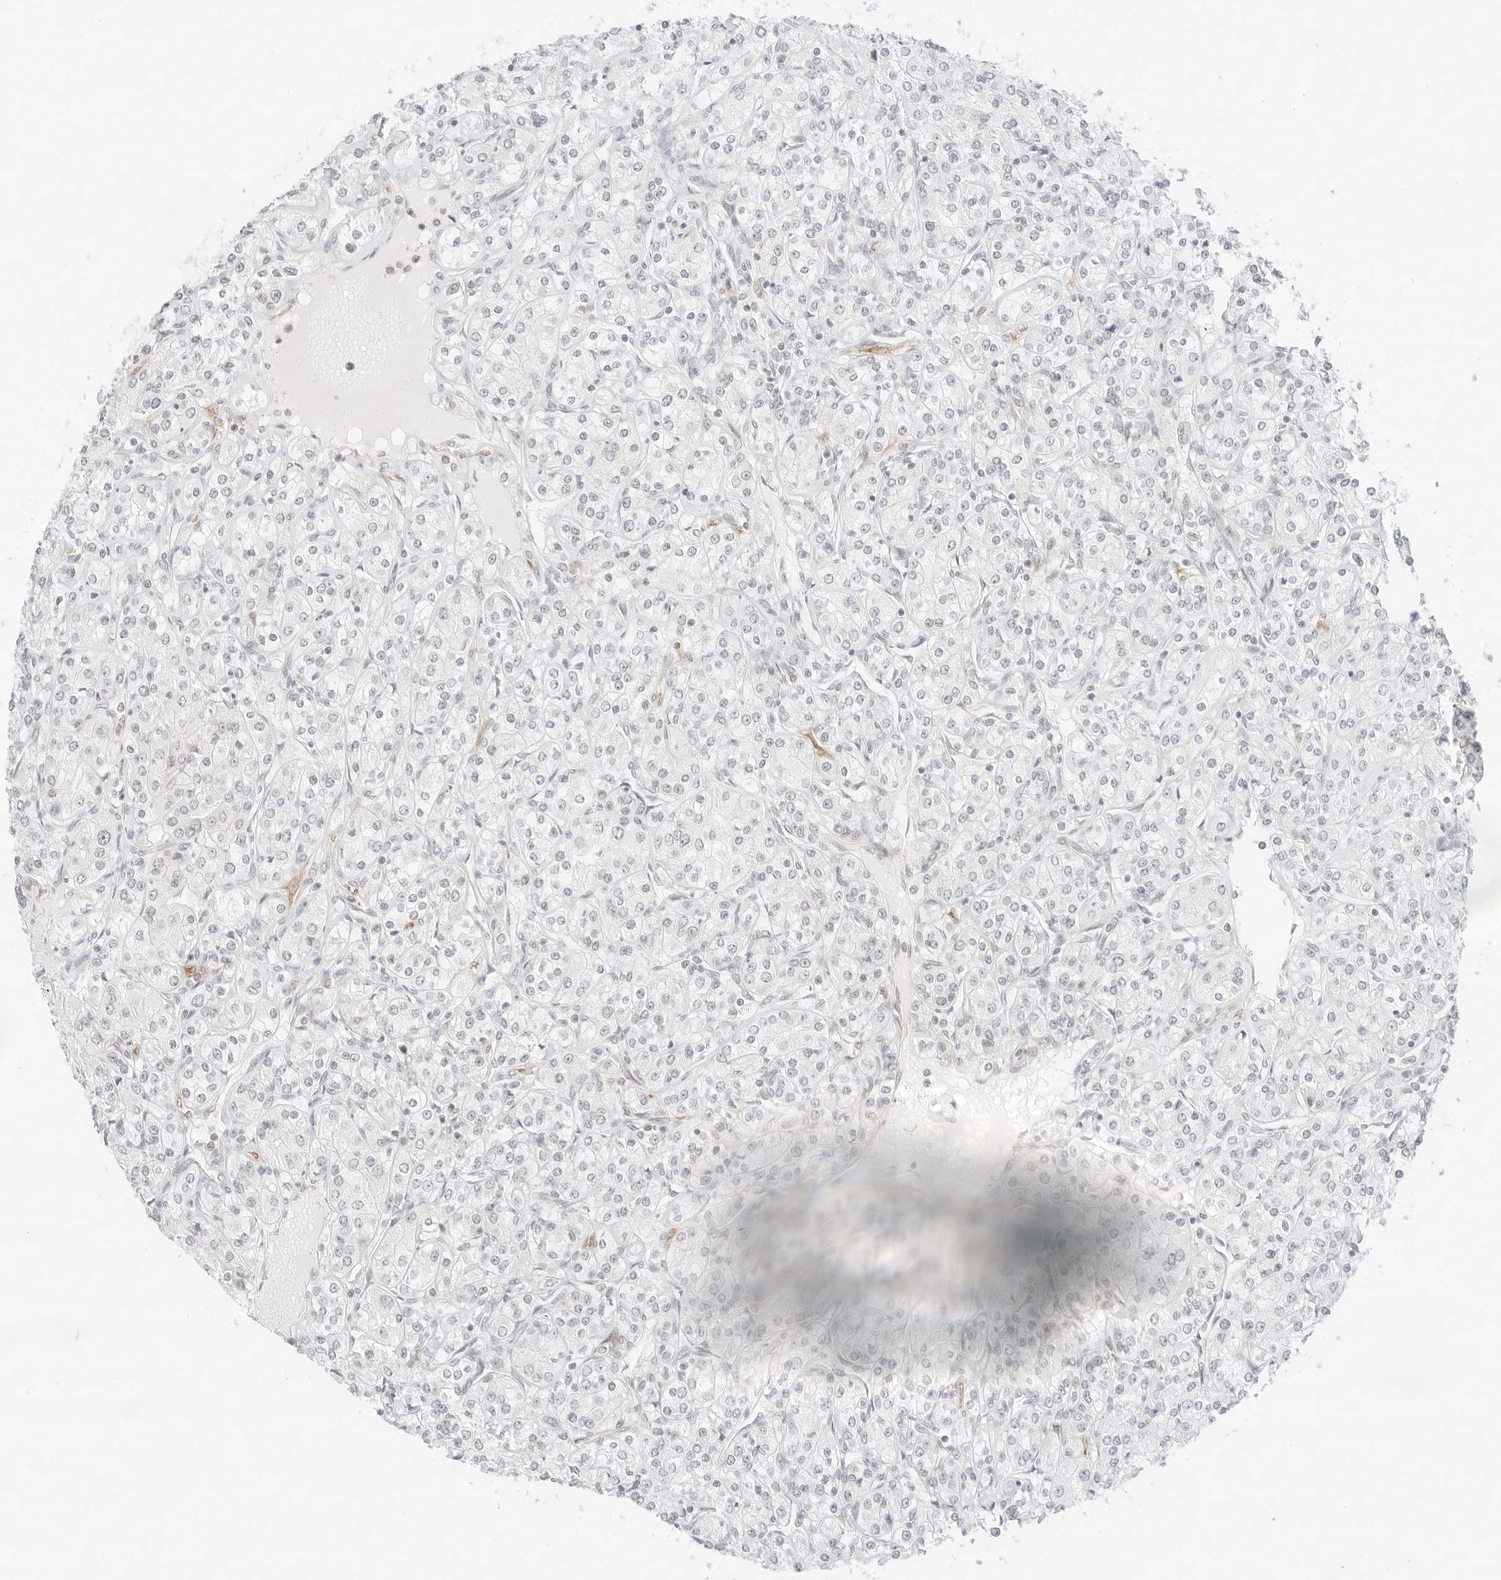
{"staining": {"intensity": "negative", "quantity": "none", "location": "none"}, "tissue": "renal cancer", "cell_type": "Tumor cells", "image_type": "cancer", "snomed": [{"axis": "morphology", "description": "Adenocarcinoma, NOS"}, {"axis": "topography", "description": "Kidney"}], "caption": "IHC image of neoplastic tissue: adenocarcinoma (renal) stained with DAB exhibits no significant protein positivity in tumor cells.", "gene": "GNAS", "patient": {"sex": "male", "age": 77}}